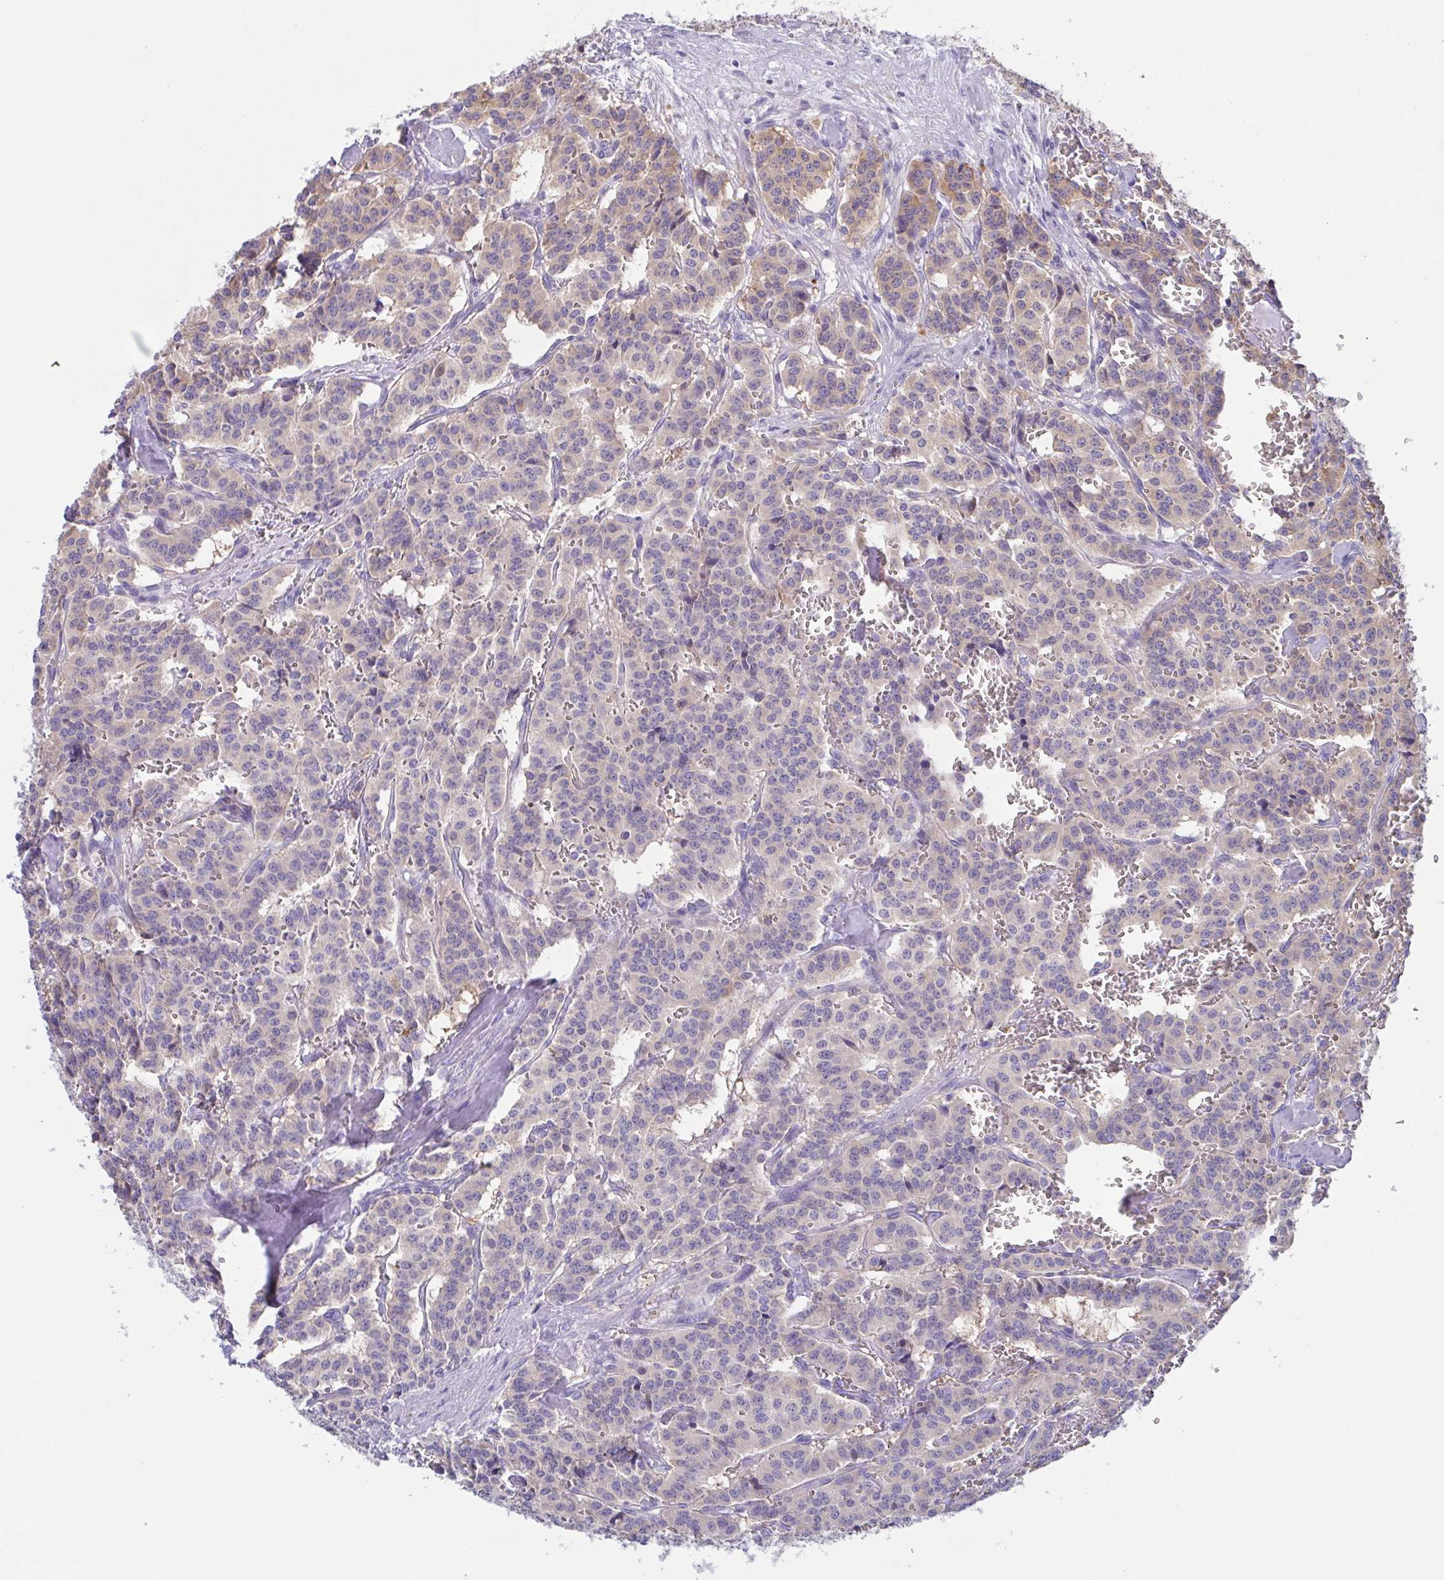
{"staining": {"intensity": "weak", "quantity": "<25%", "location": "cytoplasmic/membranous"}, "tissue": "carcinoid", "cell_type": "Tumor cells", "image_type": "cancer", "snomed": [{"axis": "morphology", "description": "Normal tissue, NOS"}, {"axis": "morphology", "description": "Carcinoid, malignant, NOS"}, {"axis": "topography", "description": "Lung"}], "caption": "High power microscopy image of an immunohistochemistry (IHC) micrograph of carcinoid (malignant), revealing no significant positivity in tumor cells.", "gene": "MUCL3", "patient": {"sex": "female", "age": 46}}